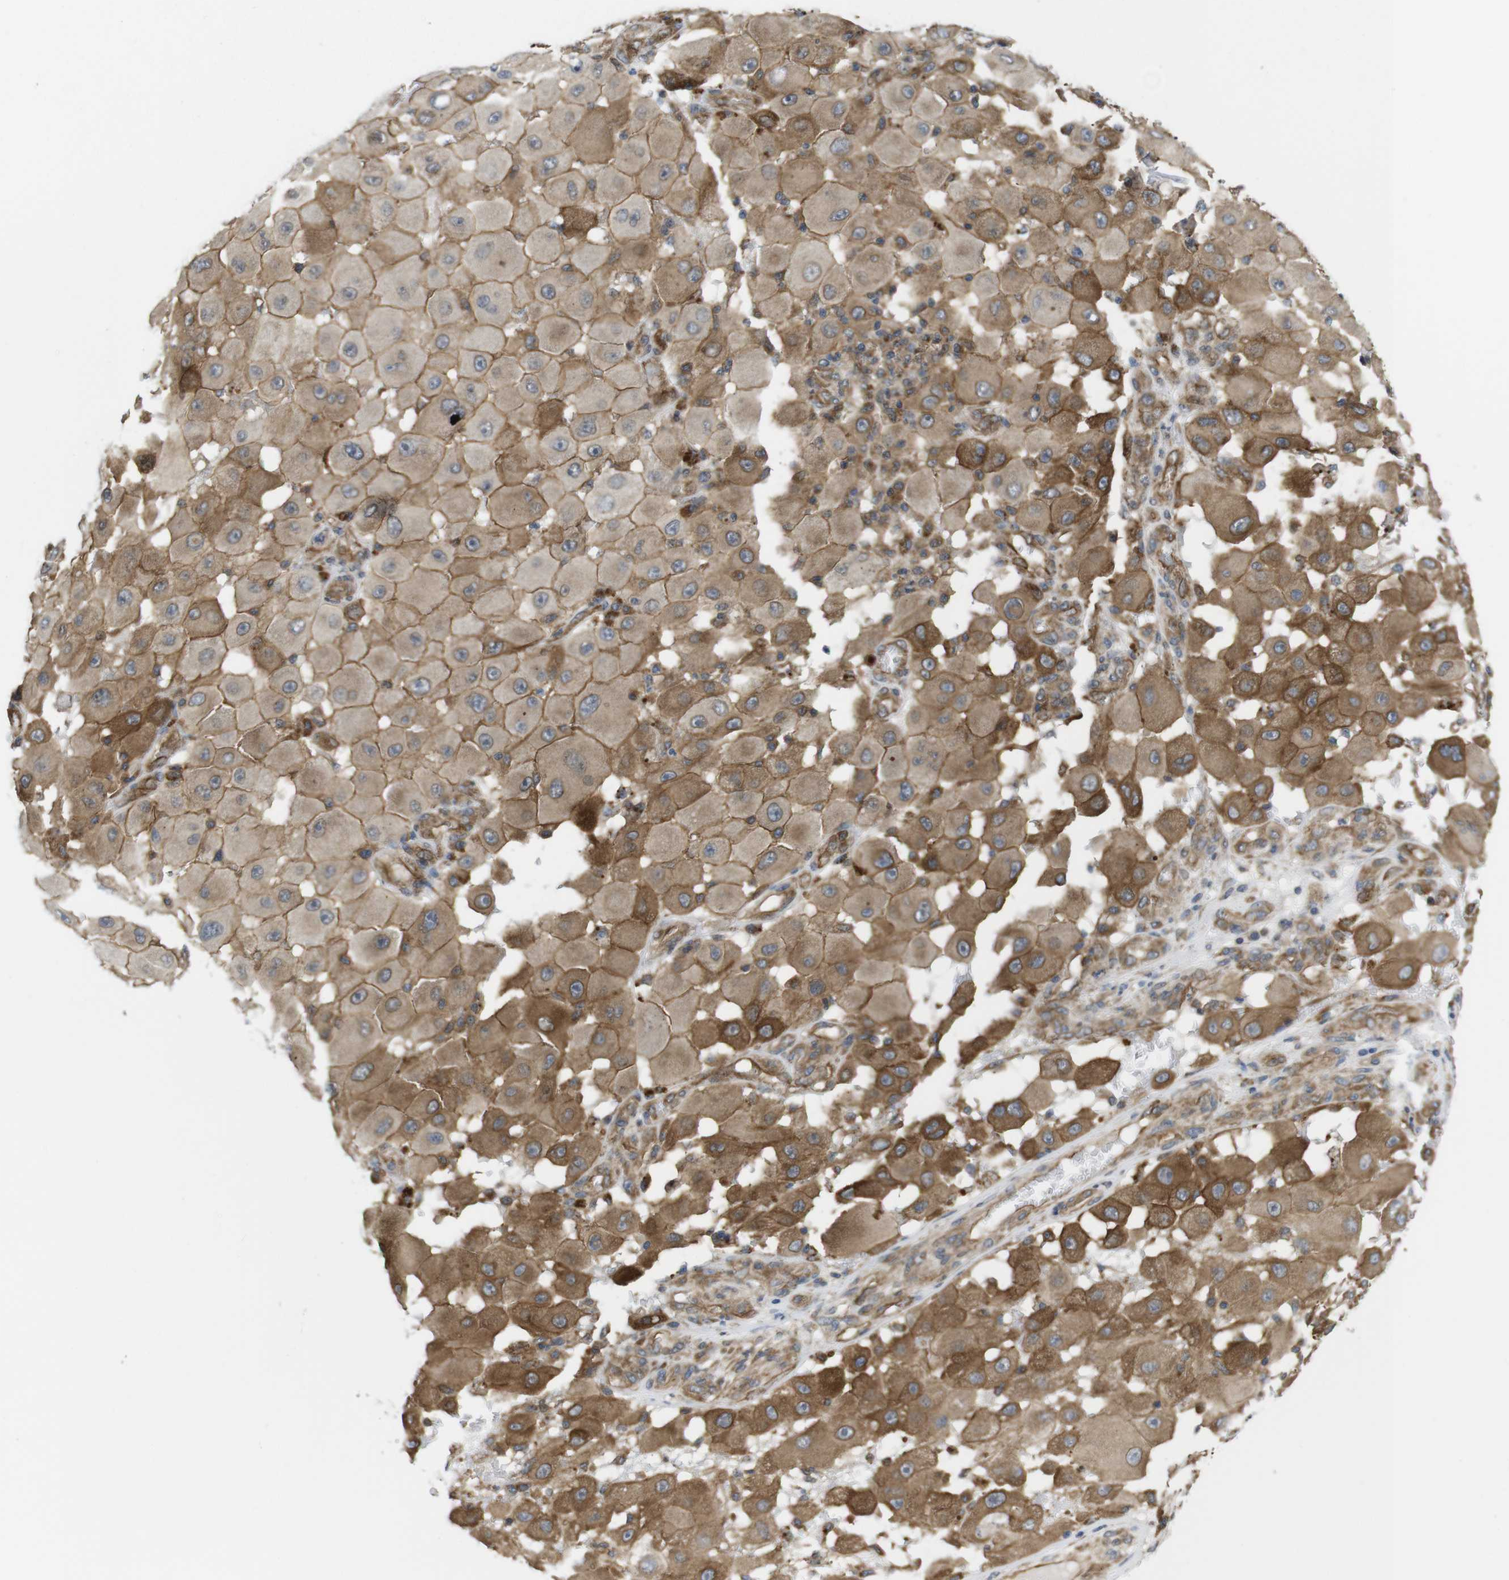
{"staining": {"intensity": "moderate", "quantity": ">75%", "location": "cytoplasmic/membranous"}, "tissue": "melanoma", "cell_type": "Tumor cells", "image_type": "cancer", "snomed": [{"axis": "morphology", "description": "Malignant melanoma, NOS"}, {"axis": "topography", "description": "Skin"}], "caption": "There is medium levels of moderate cytoplasmic/membranous positivity in tumor cells of malignant melanoma, as demonstrated by immunohistochemical staining (brown color).", "gene": "ZDHHC5", "patient": {"sex": "female", "age": 81}}